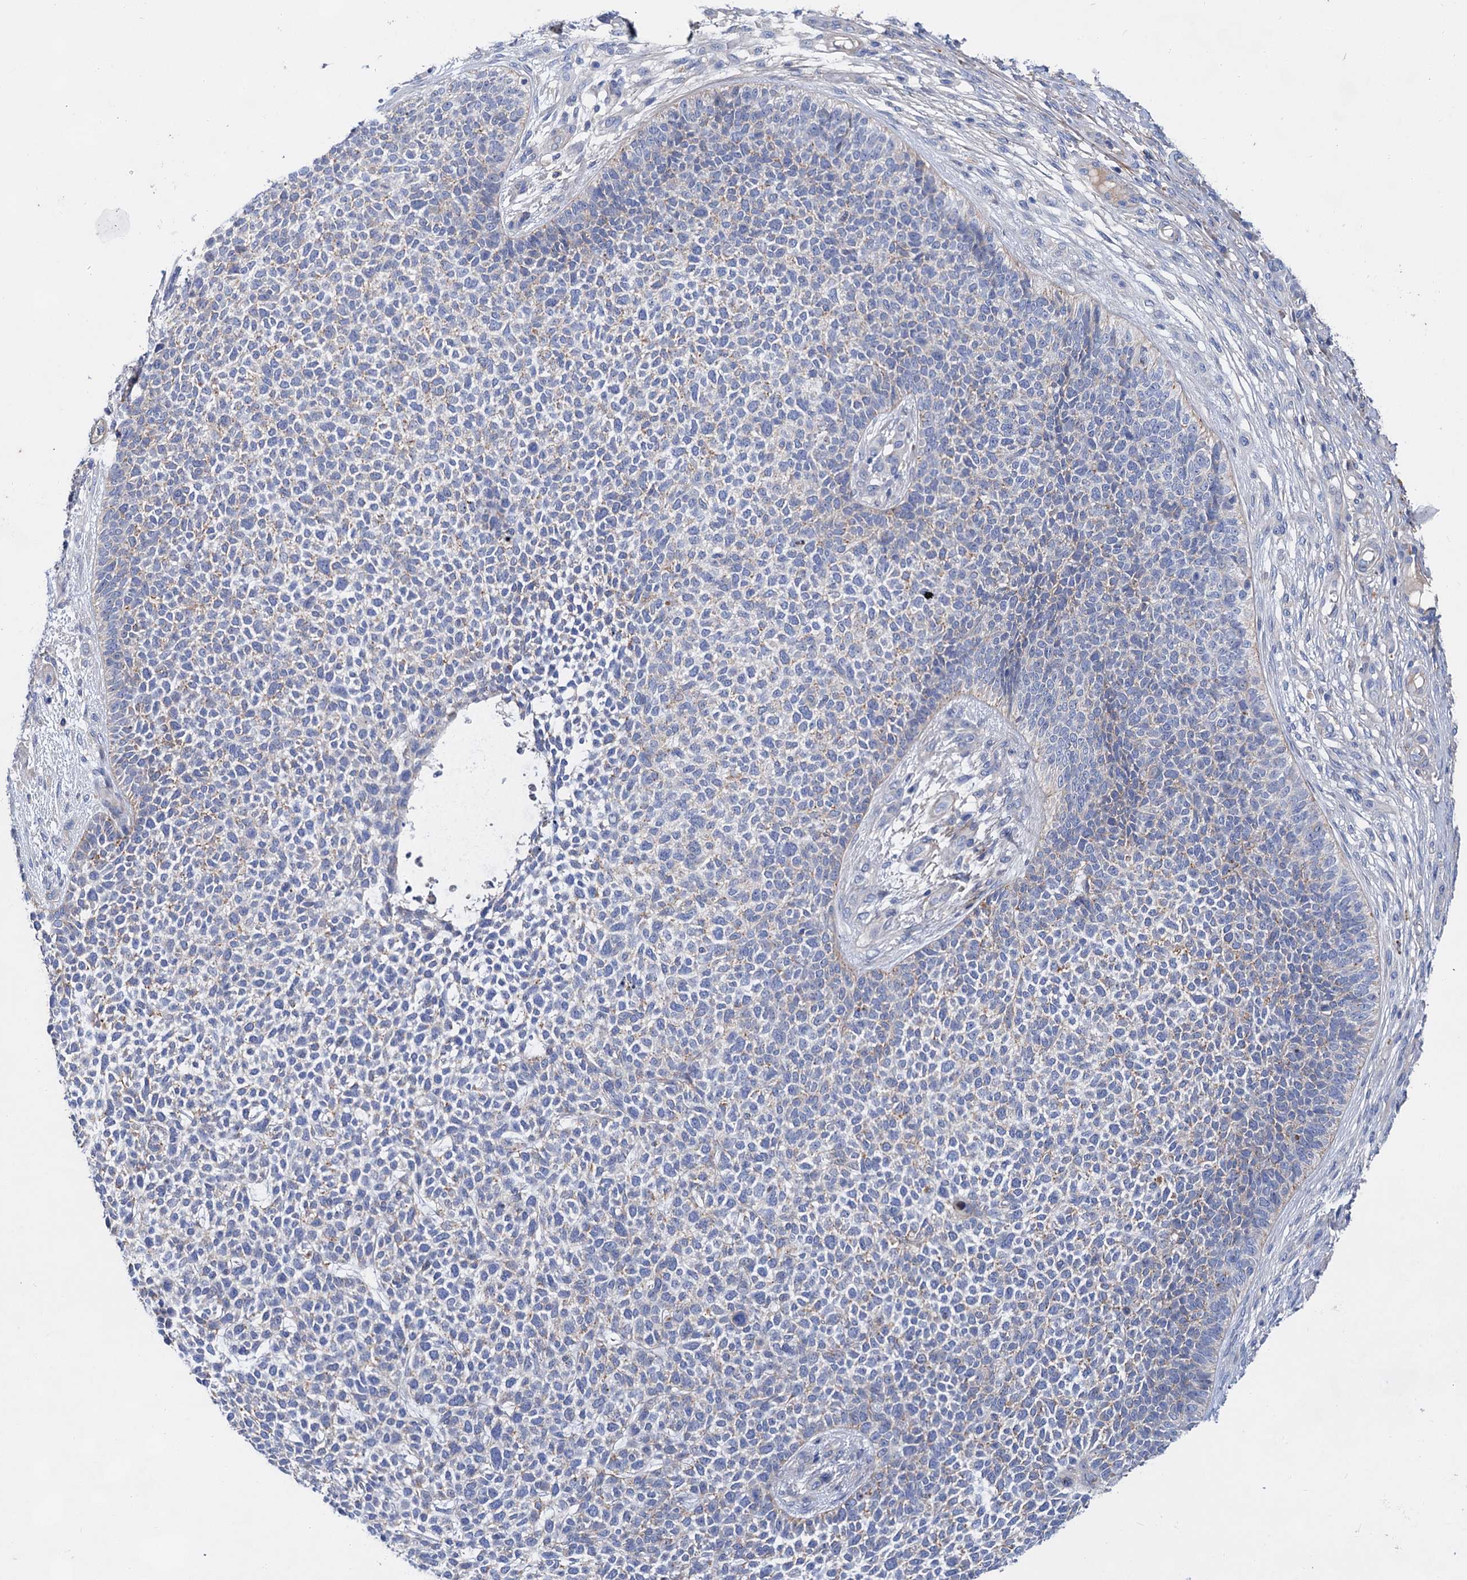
{"staining": {"intensity": "weak", "quantity": "<25%", "location": "cytoplasmic/membranous"}, "tissue": "skin cancer", "cell_type": "Tumor cells", "image_type": "cancer", "snomed": [{"axis": "morphology", "description": "Basal cell carcinoma"}, {"axis": "topography", "description": "Skin"}], "caption": "Tumor cells show no significant protein positivity in skin cancer (basal cell carcinoma).", "gene": "GPR155", "patient": {"sex": "female", "age": 84}}